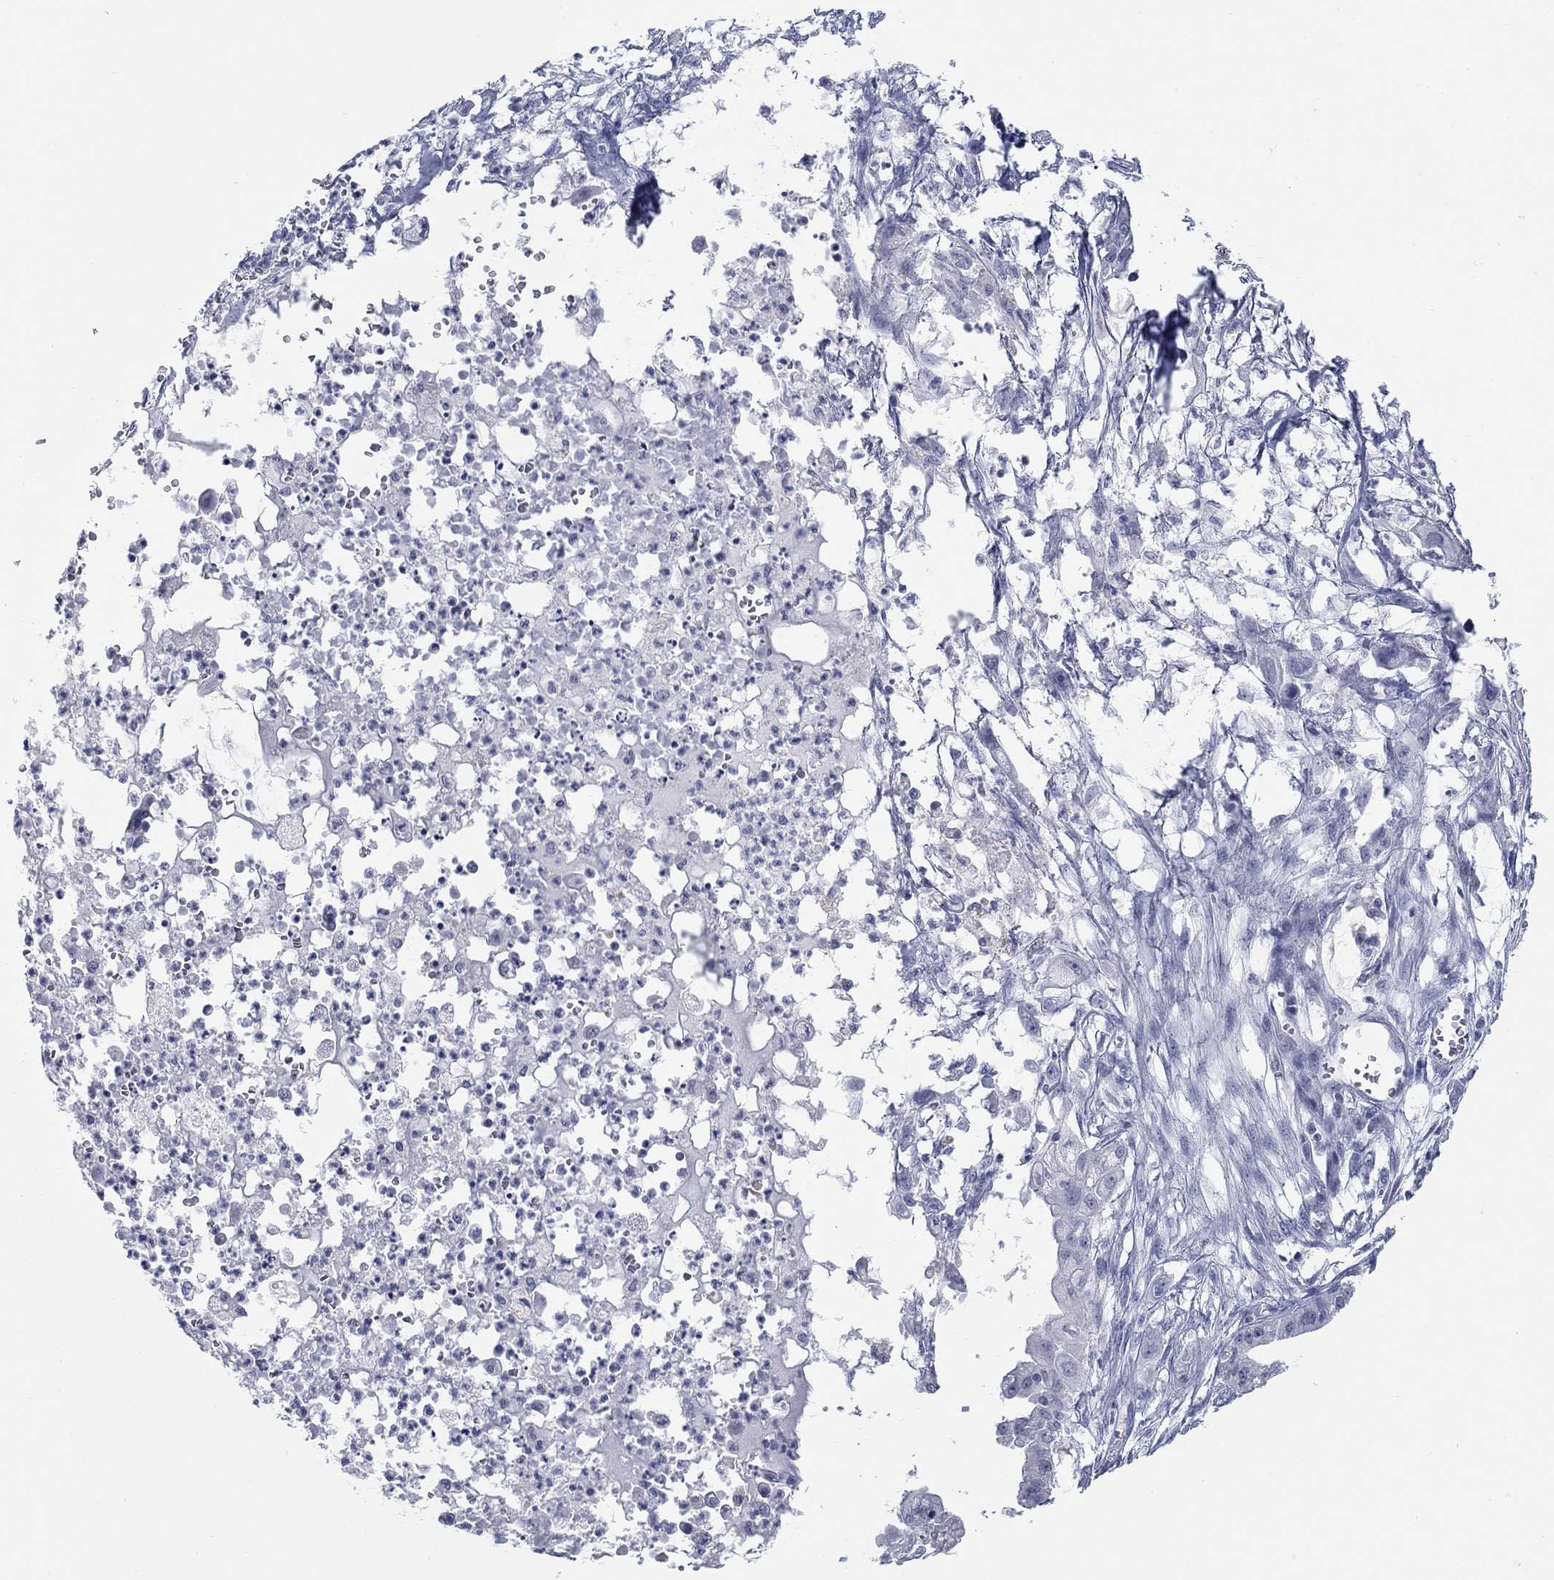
{"staining": {"intensity": "negative", "quantity": "none", "location": "none"}, "tissue": "pancreatic cancer", "cell_type": "Tumor cells", "image_type": "cancer", "snomed": [{"axis": "morphology", "description": "Normal tissue, NOS"}, {"axis": "morphology", "description": "Adenocarcinoma, NOS"}, {"axis": "topography", "description": "Pancreas"}], "caption": "Pancreatic cancer (adenocarcinoma) was stained to show a protein in brown. There is no significant staining in tumor cells. (DAB (3,3'-diaminobenzidine) immunohistochemistry (IHC), high magnification).", "gene": "ATP6V1G2", "patient": {"sex": "female", "age": 58}}